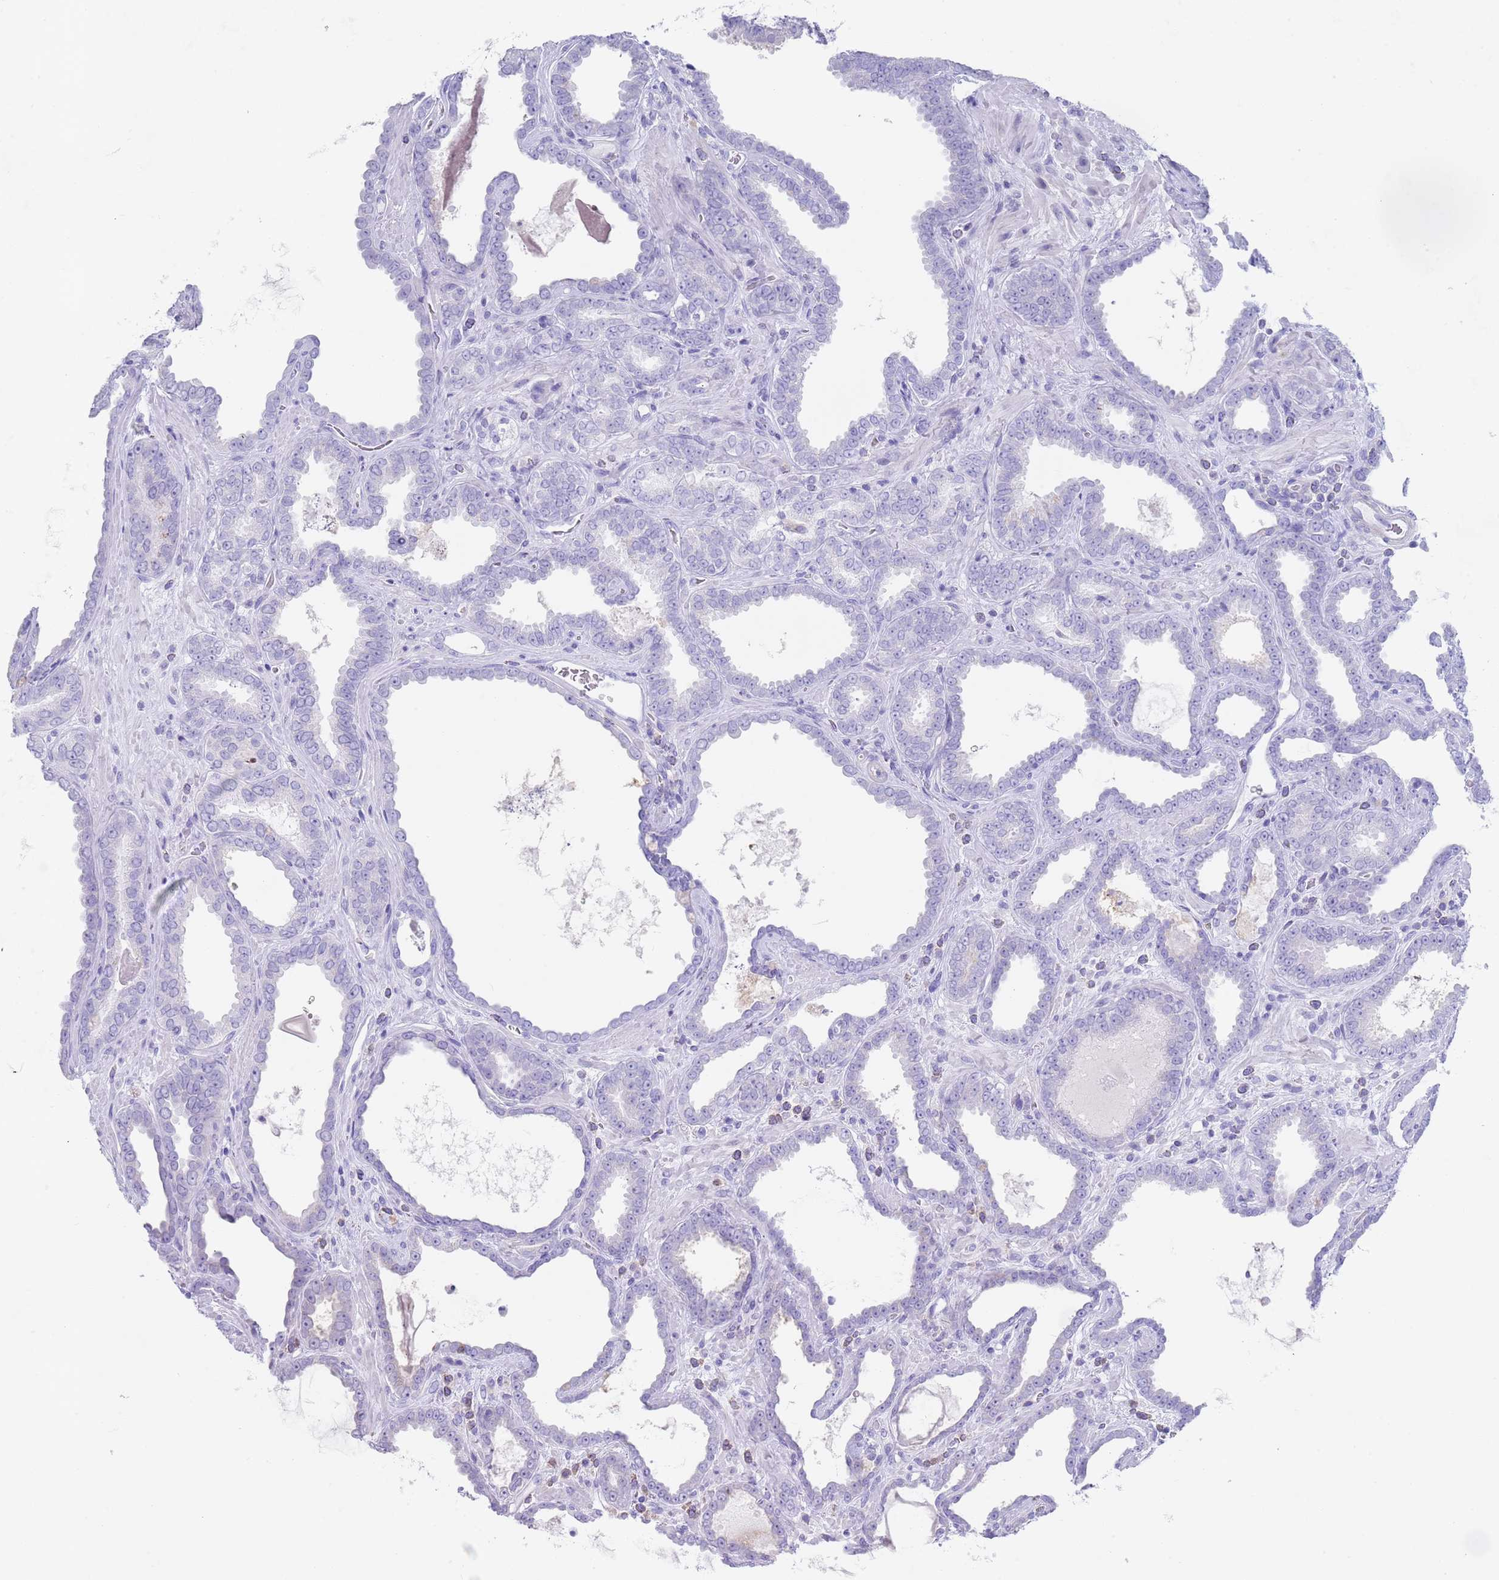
{"staining": {"intensity": "negative", "quantity": "none", "location": "none"}, "tissue": "prostate cancer", "cell_type": "Tumor cells", "image_type": "cancer", "snomed": [{"axis": "morphology", "description": "Adenocarcinoma, High grade"}, {"axis": "topography", "description": "Prostate"}], "caption": "Tumor cells are negative for protein expression in human prostate adenocarcinoma (high-grade). Brightfield microscopy of immunohistochemistry (IHC) stained with DAB (3,3'-diaminobenzidine) (brown) and hematoxylin (blue), captured at high magnification.", "gene": "CPXM2", "patient": {"sex": "male", "age": 72}}